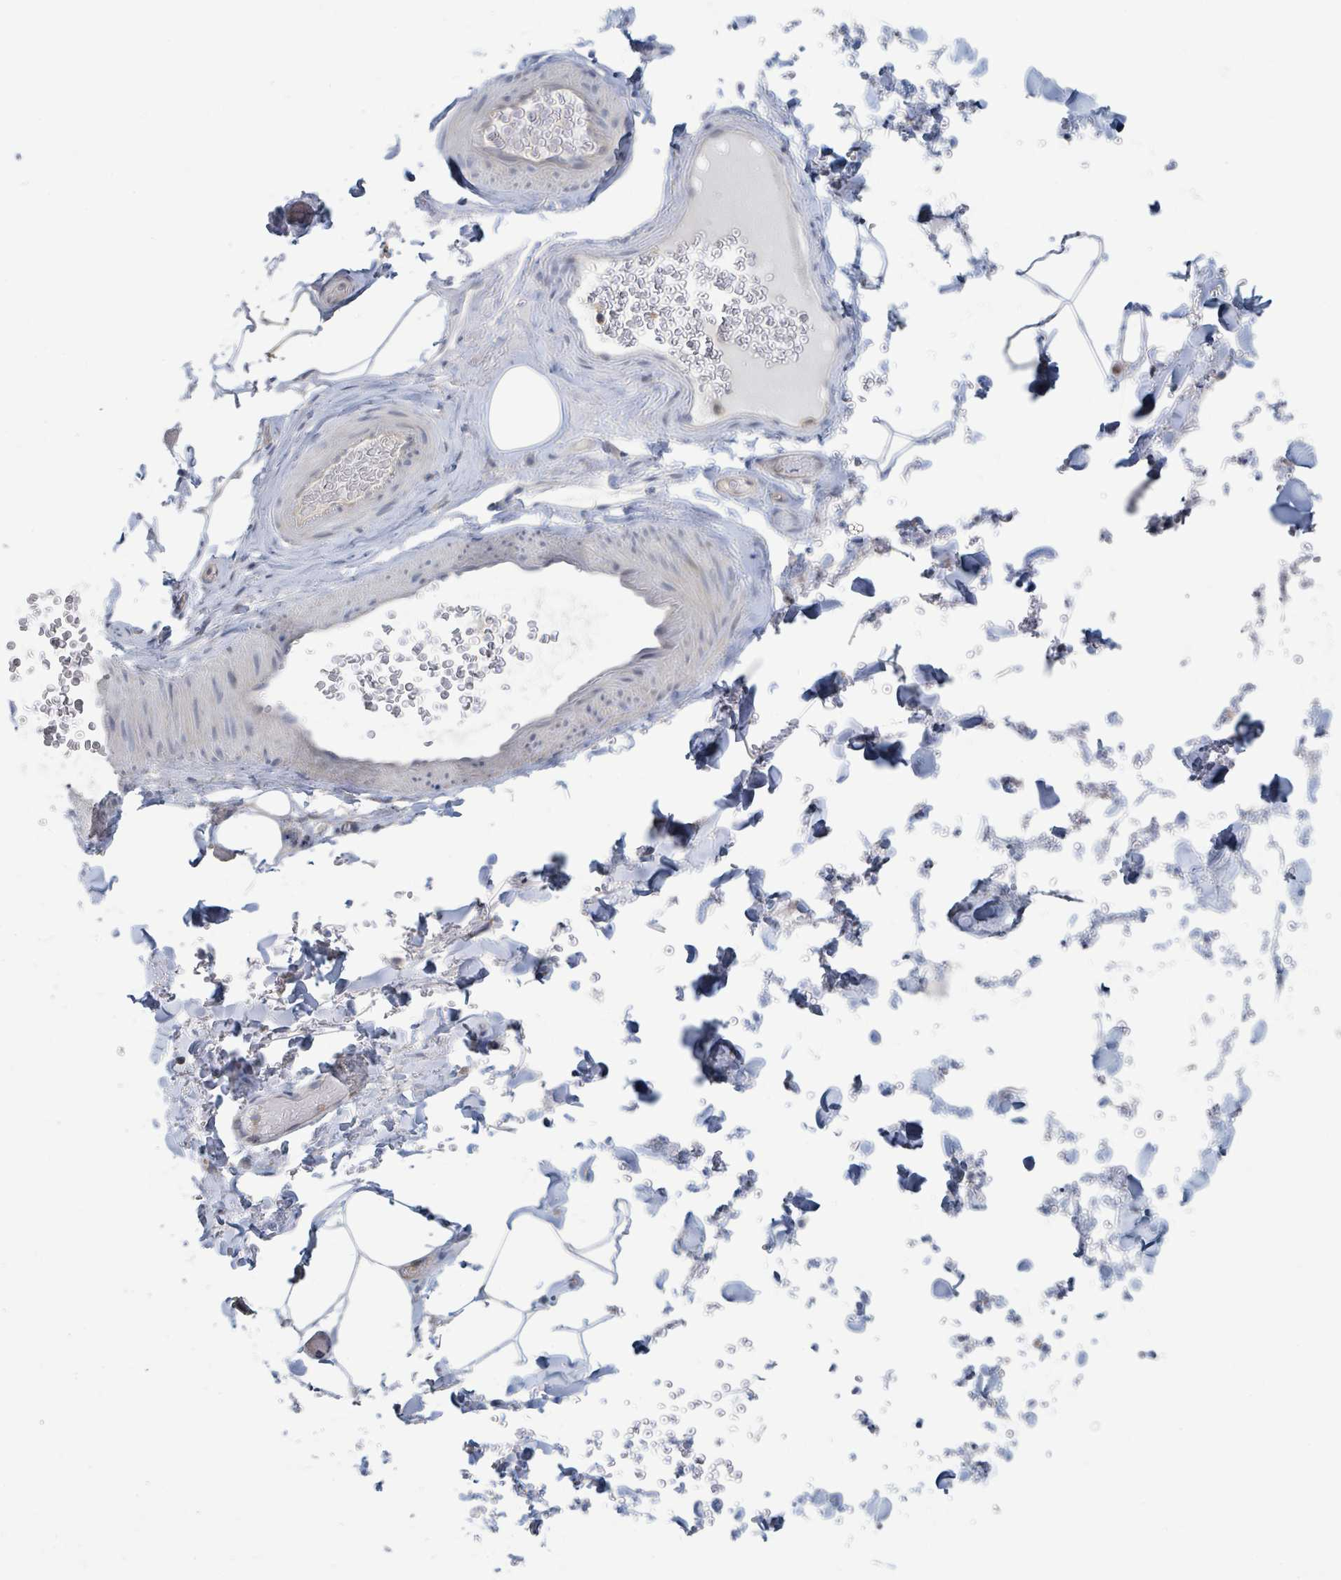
{"staining": {"intensity": "negative", "quantity": "none", "location": "none"}, "tissue": "adipose tissue", "cell_type": "Adipocytes", "image_type": "normal", "snomed": [{"axis": "morphology", "description": "Normal tissue, NOS"}, {"axis": "topography", "description": "Rectum"}, {"axis": "topography", "description": "Peripheral nerve tissue"}], "caption": "Adipose tissue stained for a protein using immunohistochemistry (IHC) shows no expression adipocytes.", "gene": "LRRC42", "patient": {"sex": "female", "age": 69}}